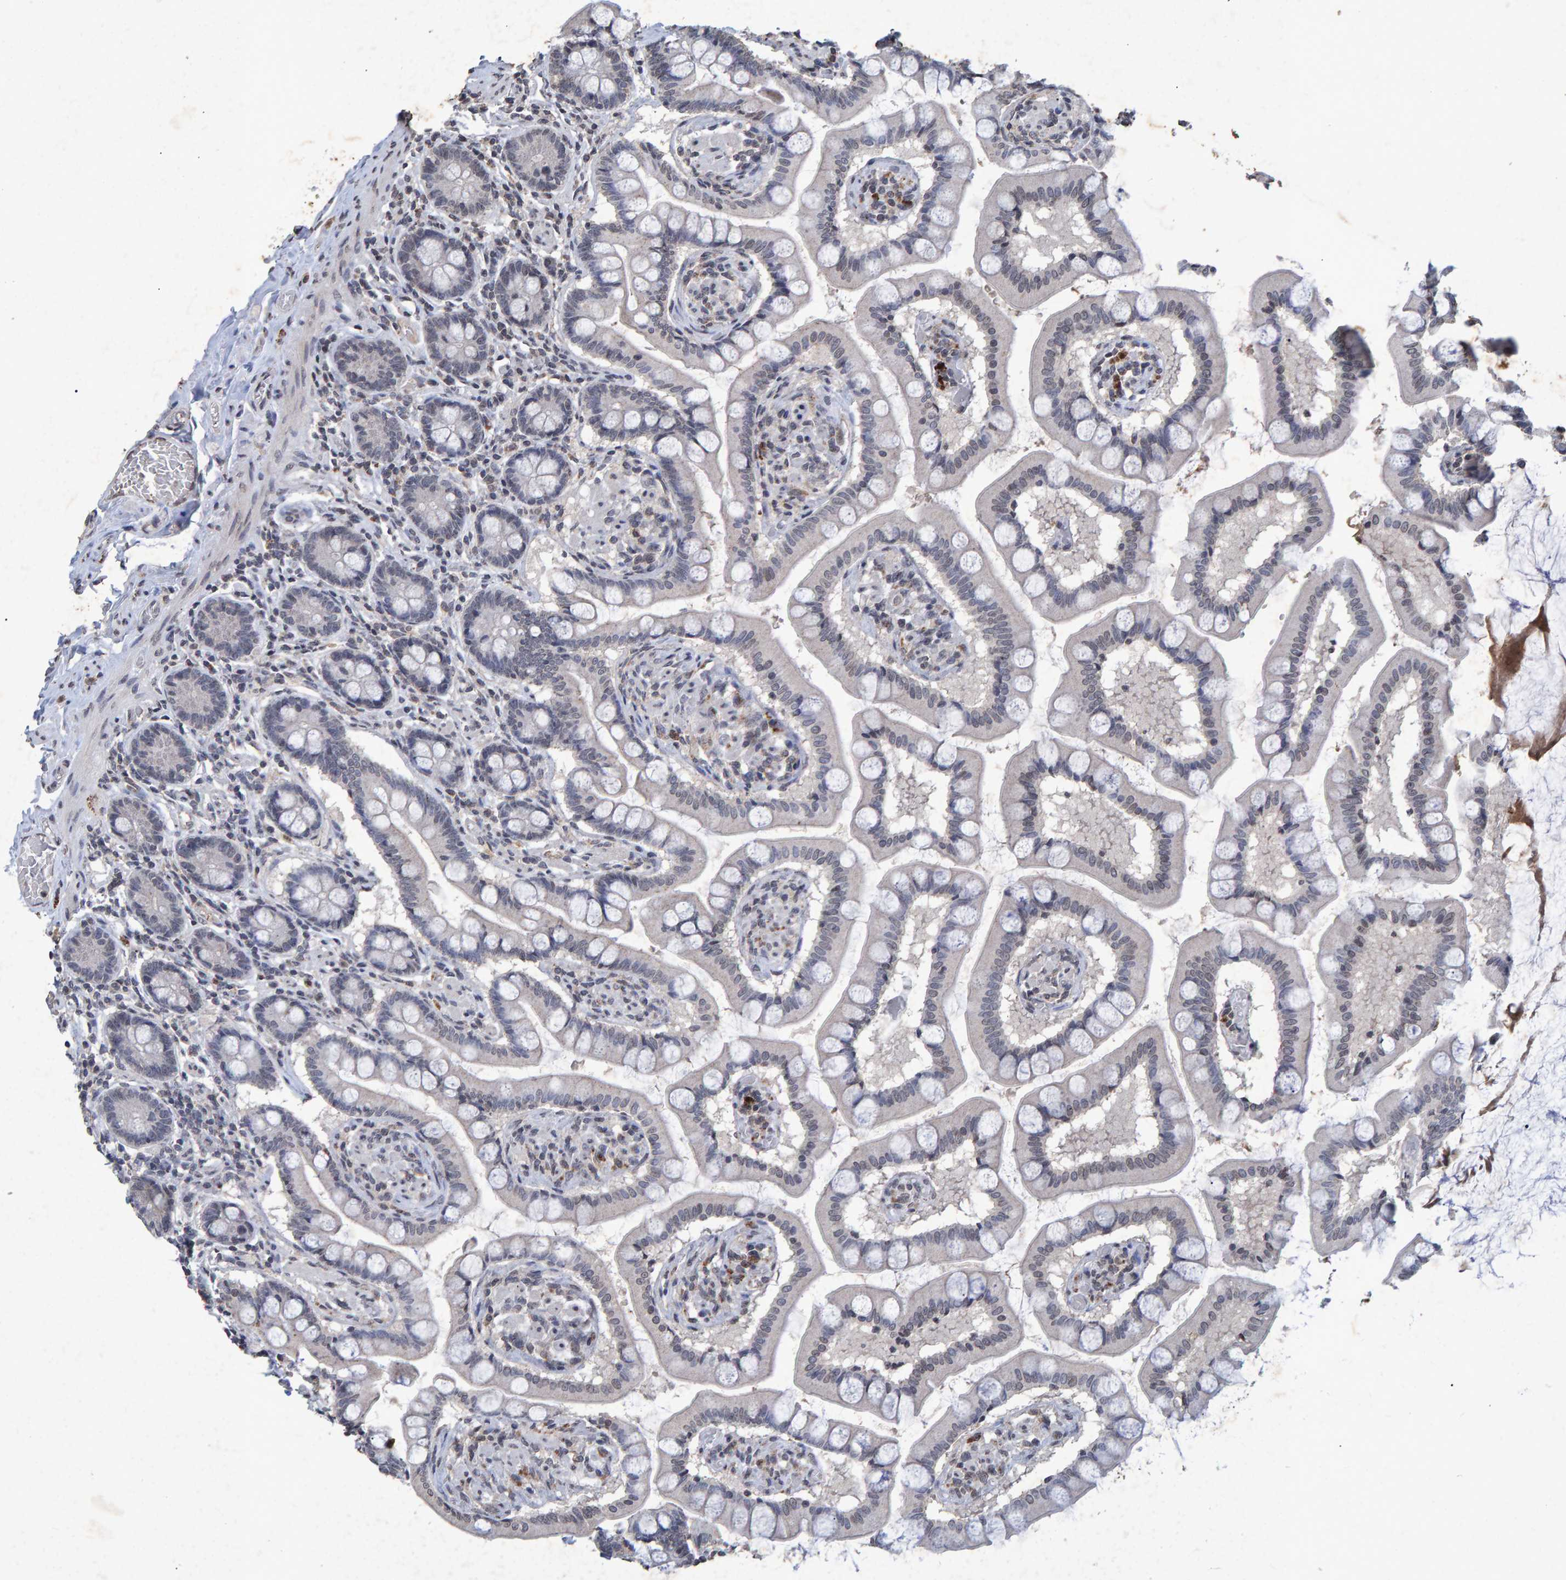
{"staining": {"intensity": "strong", "quantity": "25%-75%", "location": "cytoplasmic/membranous"}, "tissue": "small intestine", "cell_type": "Glandular cells", "image_type": "normal", "snomed": [{"axis": "morphology", "description": "Normal tissue, NOS"}, {"axis": "topography", "description": "Small intestine"}], "caption": "The immunohistochemical stain highlights strong cytoplasmic/membranous positivity in glandular cells of benign small intestine. The protein of interest is stained brown, and the nuclei are stained in blue (DAB IHC with brightfield microscopy, high magnification).", "gene": "GALC", "patient": {"sex": "male", "age": 41}}